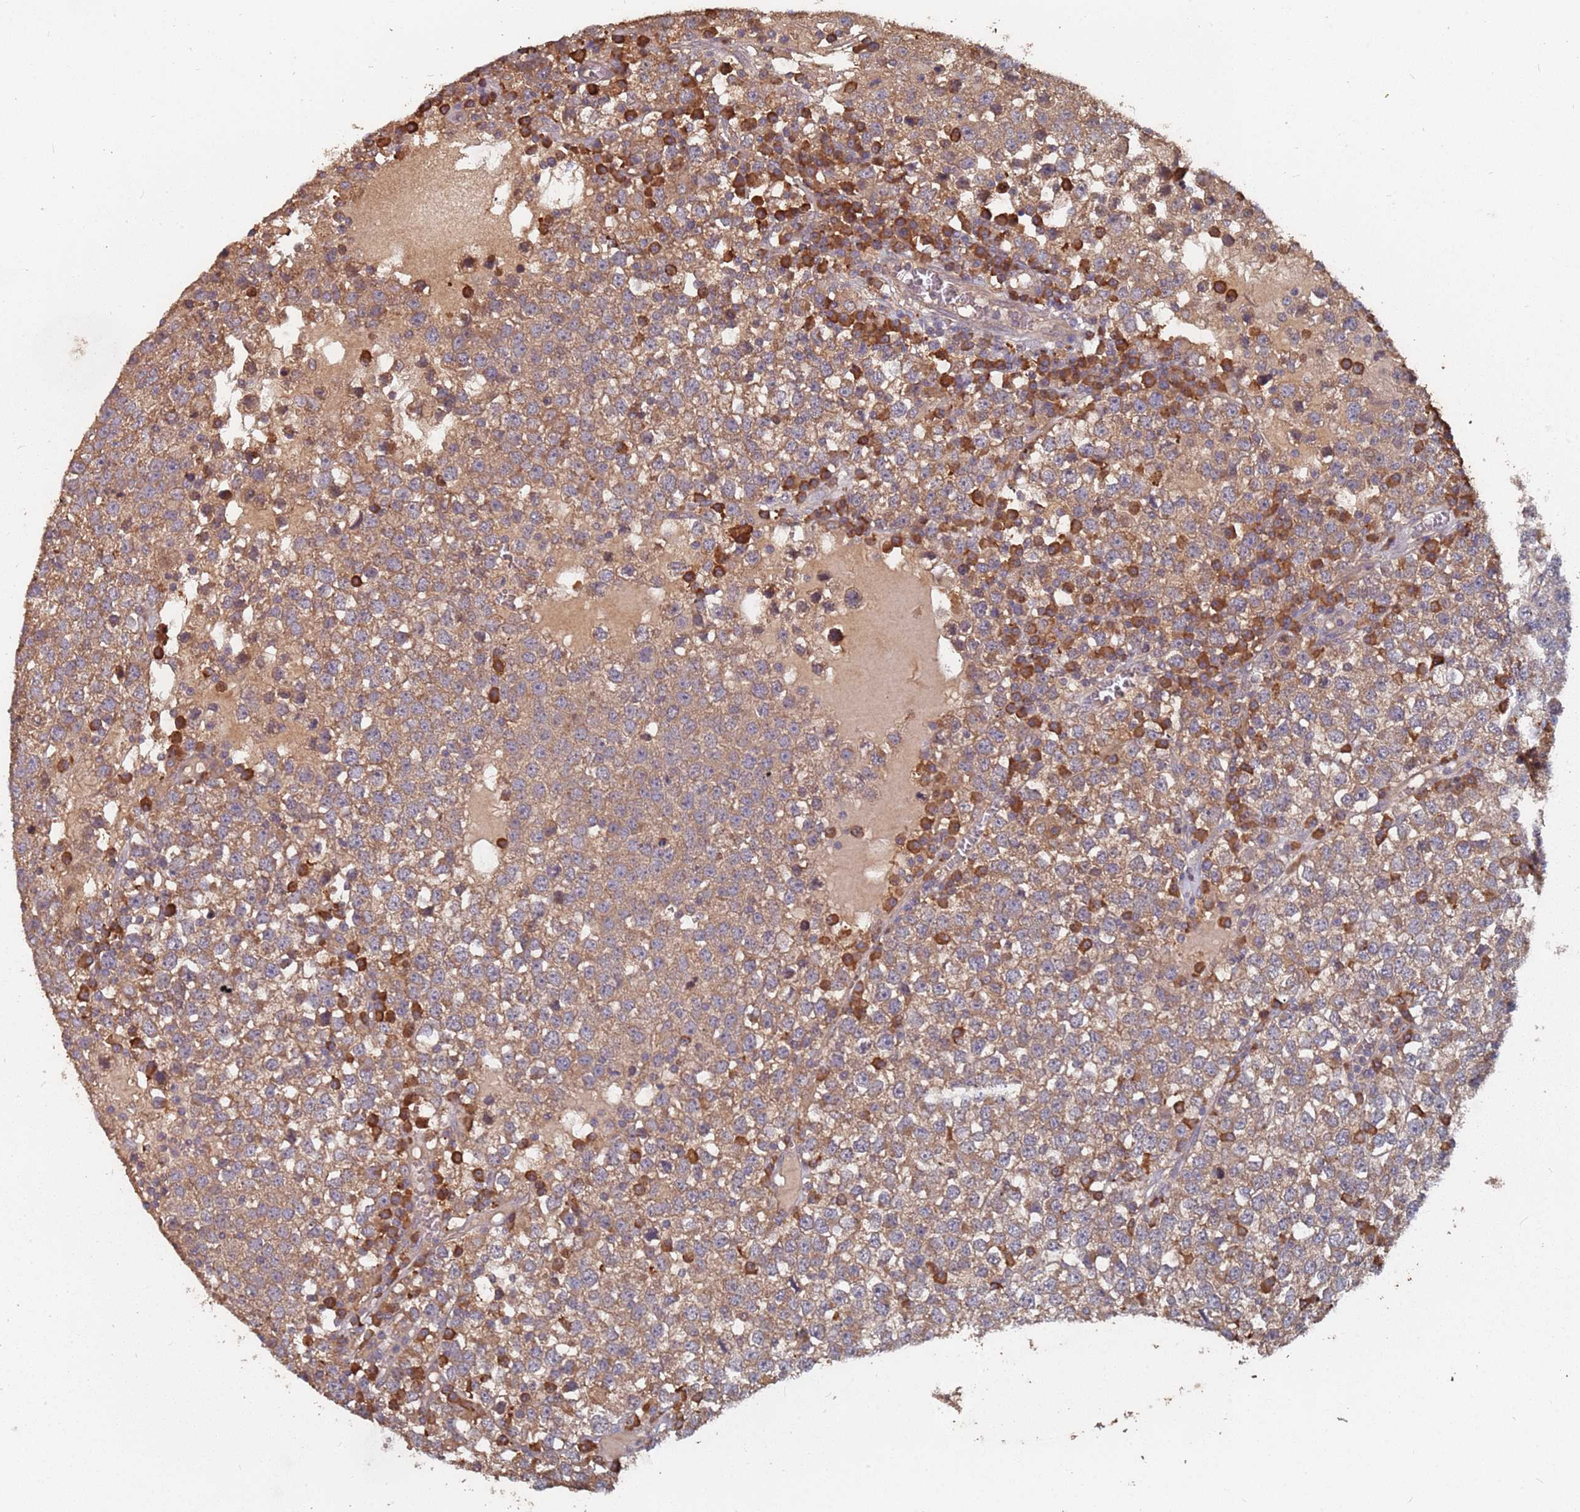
{"staining": {"intensity": "moderate", "quantity": ">75%", "location": "cytoplasmic/membranous"}, "tissue": "testis cancer", "cell_type": "Tumor cells", "image_type": "cancer", "snomed": [{"axis": "morphology", "description": "Seminoma, NOS"}, {"axis": "topography", "description": "Testis"}], "caption": "Seminoma (testis) was stained to show a protein in brown. There is medium levels of moderate cytoplasmic/membranous staining in approximately >75% of tumor cells. The staining was performed using DAB (3,3'-diaminobenzidine) to visualize the protein expression in brown, while the nuclei were stained in blue with hematoxylin (Magnification: 20x).", "gene": "ATG5", "patient": {"sex": "male", "age": 65}}